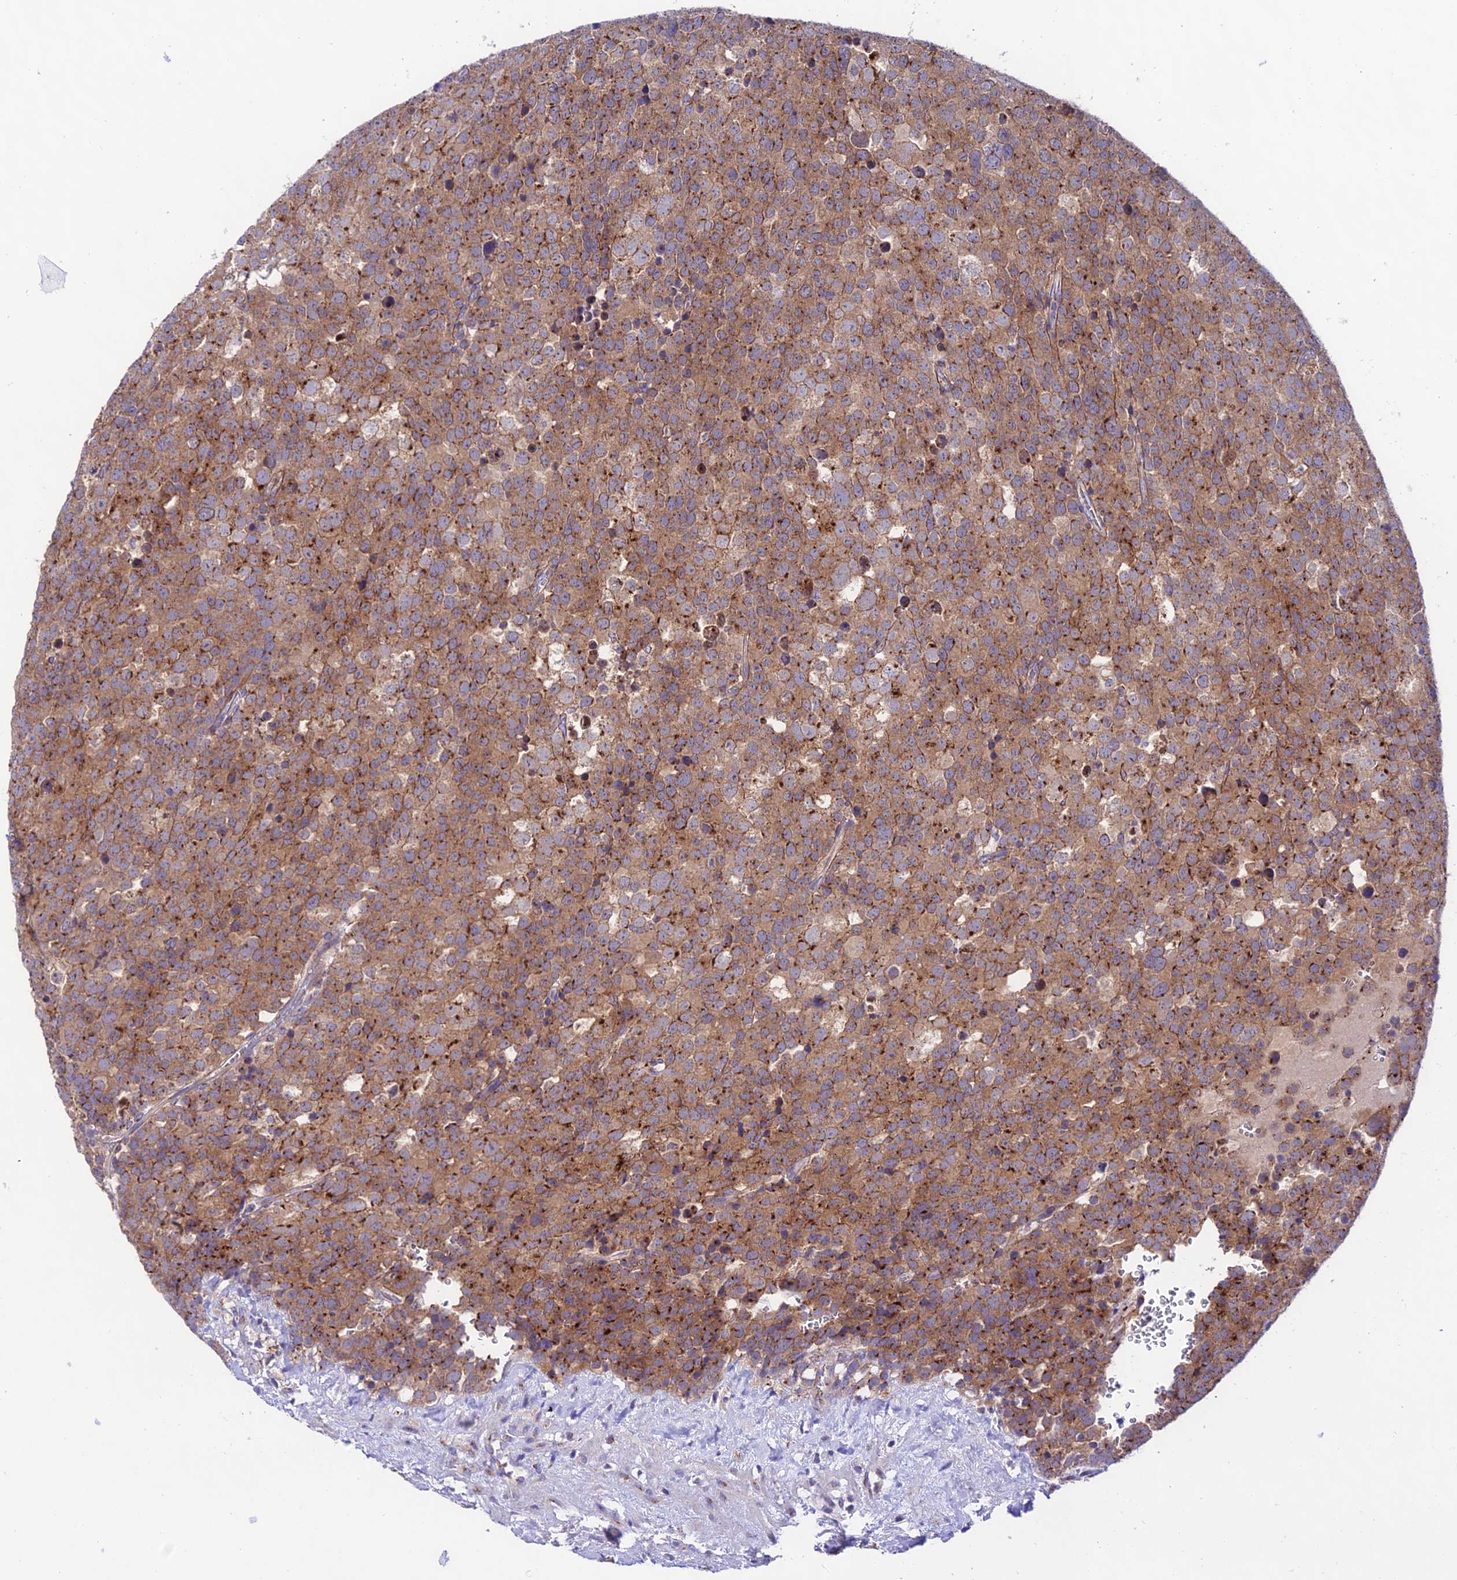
{"staining": {"intensity": "strong", "quantity": ">75%", "location": "cytoplasmic/membranous"}, "tissue": "testis cancer", "cell_type": "Tumor cells", "image_type": "cancer", "snomed": [{"axis": "morphology", "description": "Seminoma, NOS"}, {"axis": "topography", "description": "Testis"}], "caption": "Testis cancer stained for a protein (brown) shows strong cytoplasmic/membranous positive positivity in about >75% of tumor cells.", "gene": "LACTB2", "patient": {"sex": "male", "age": 71}}